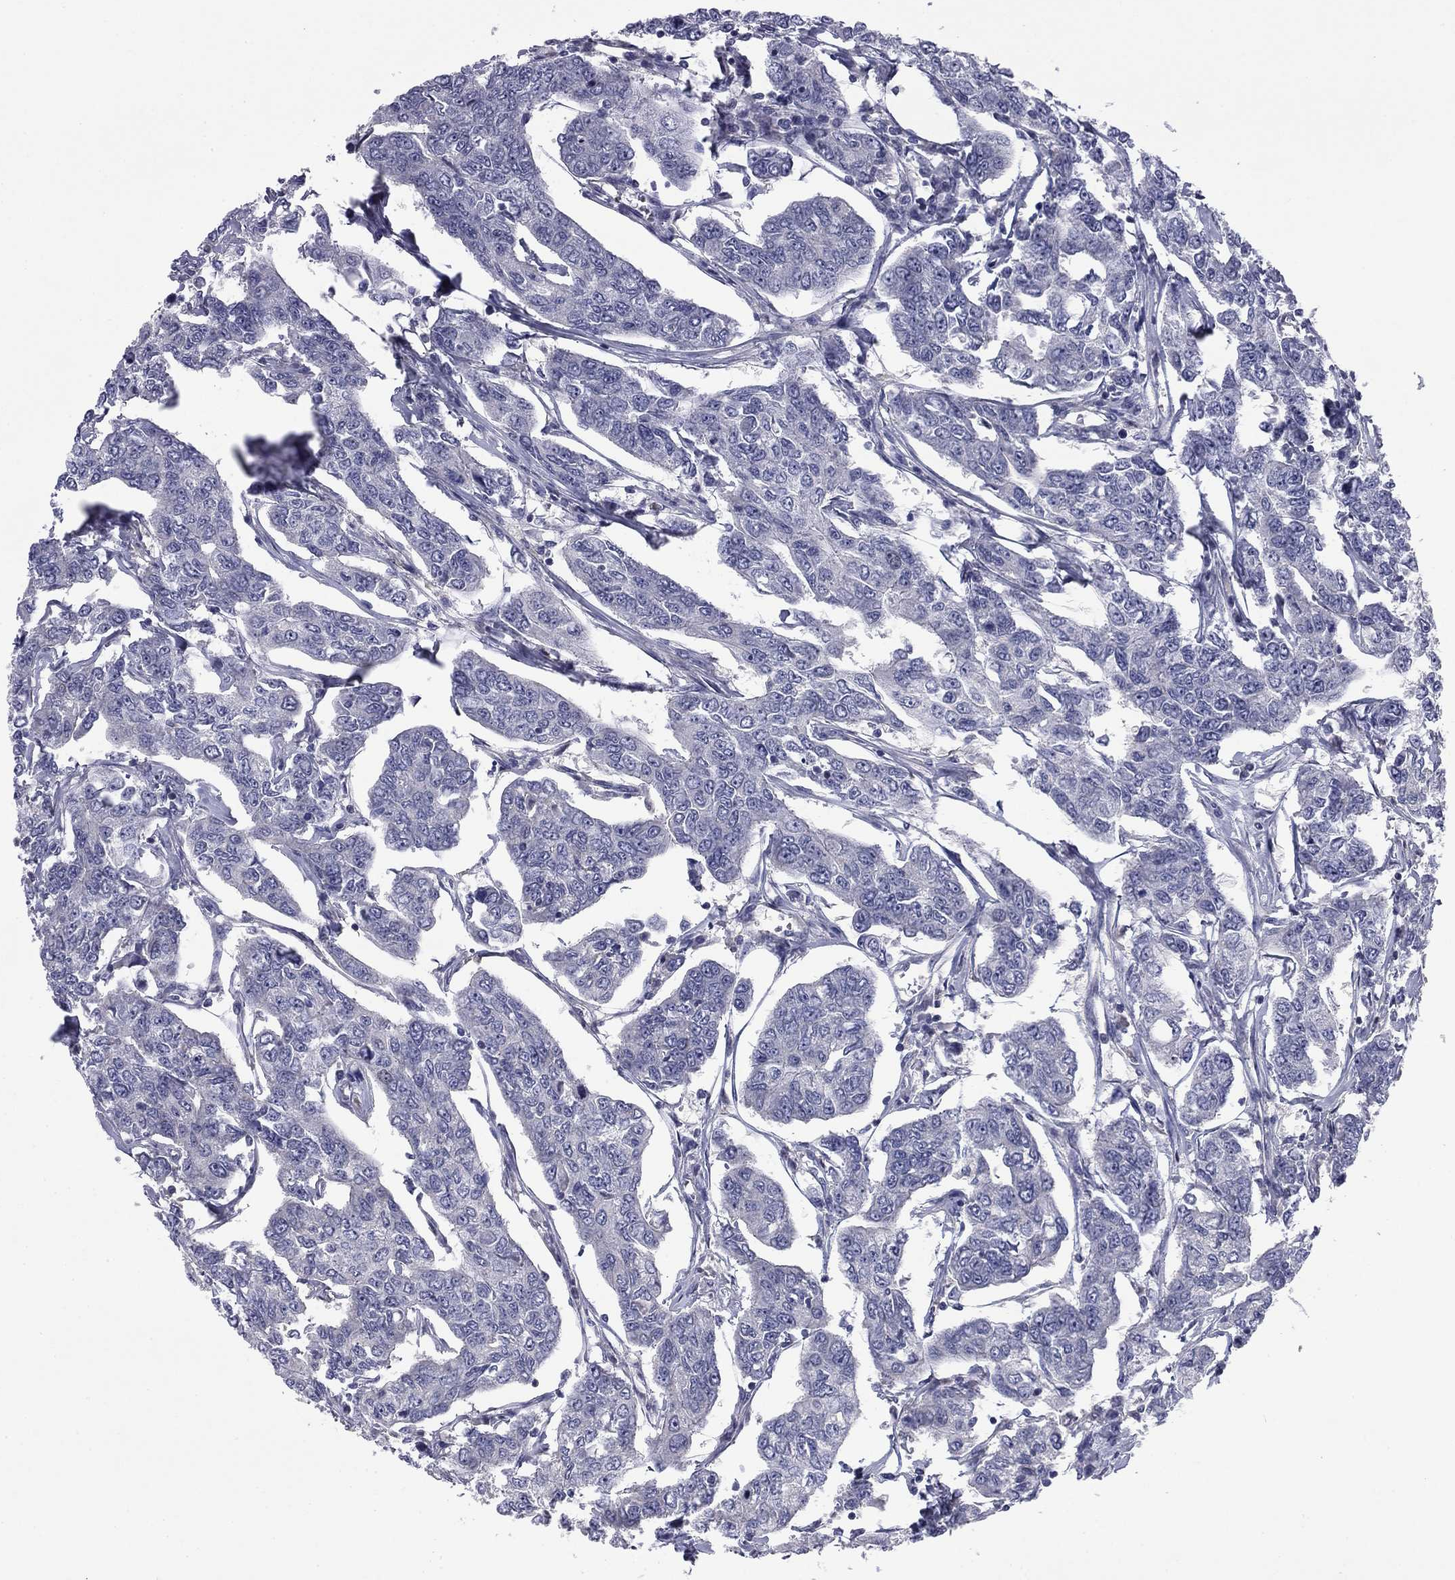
{"staining": {"intensity": "negative", "quantity": "none", "location": "none"}, "tissue": "breast cancer", "cell_type": "Tumor cells", "image_type": "cancer", "snomed": [{"axis": "morphology", "description": "Duct carcinoma"}, {"axis": "topography", "description": "Breast"}], "caption": "Immunohistochemistry (IHC) histopathology image of neoplastic tissue: breast infiltrating ductal carcinoma stained with DAB shows no significant protein staining in tumor cells.", "gene": "ARHGAP45", "patient": {"sex": "female", "age": 88}}